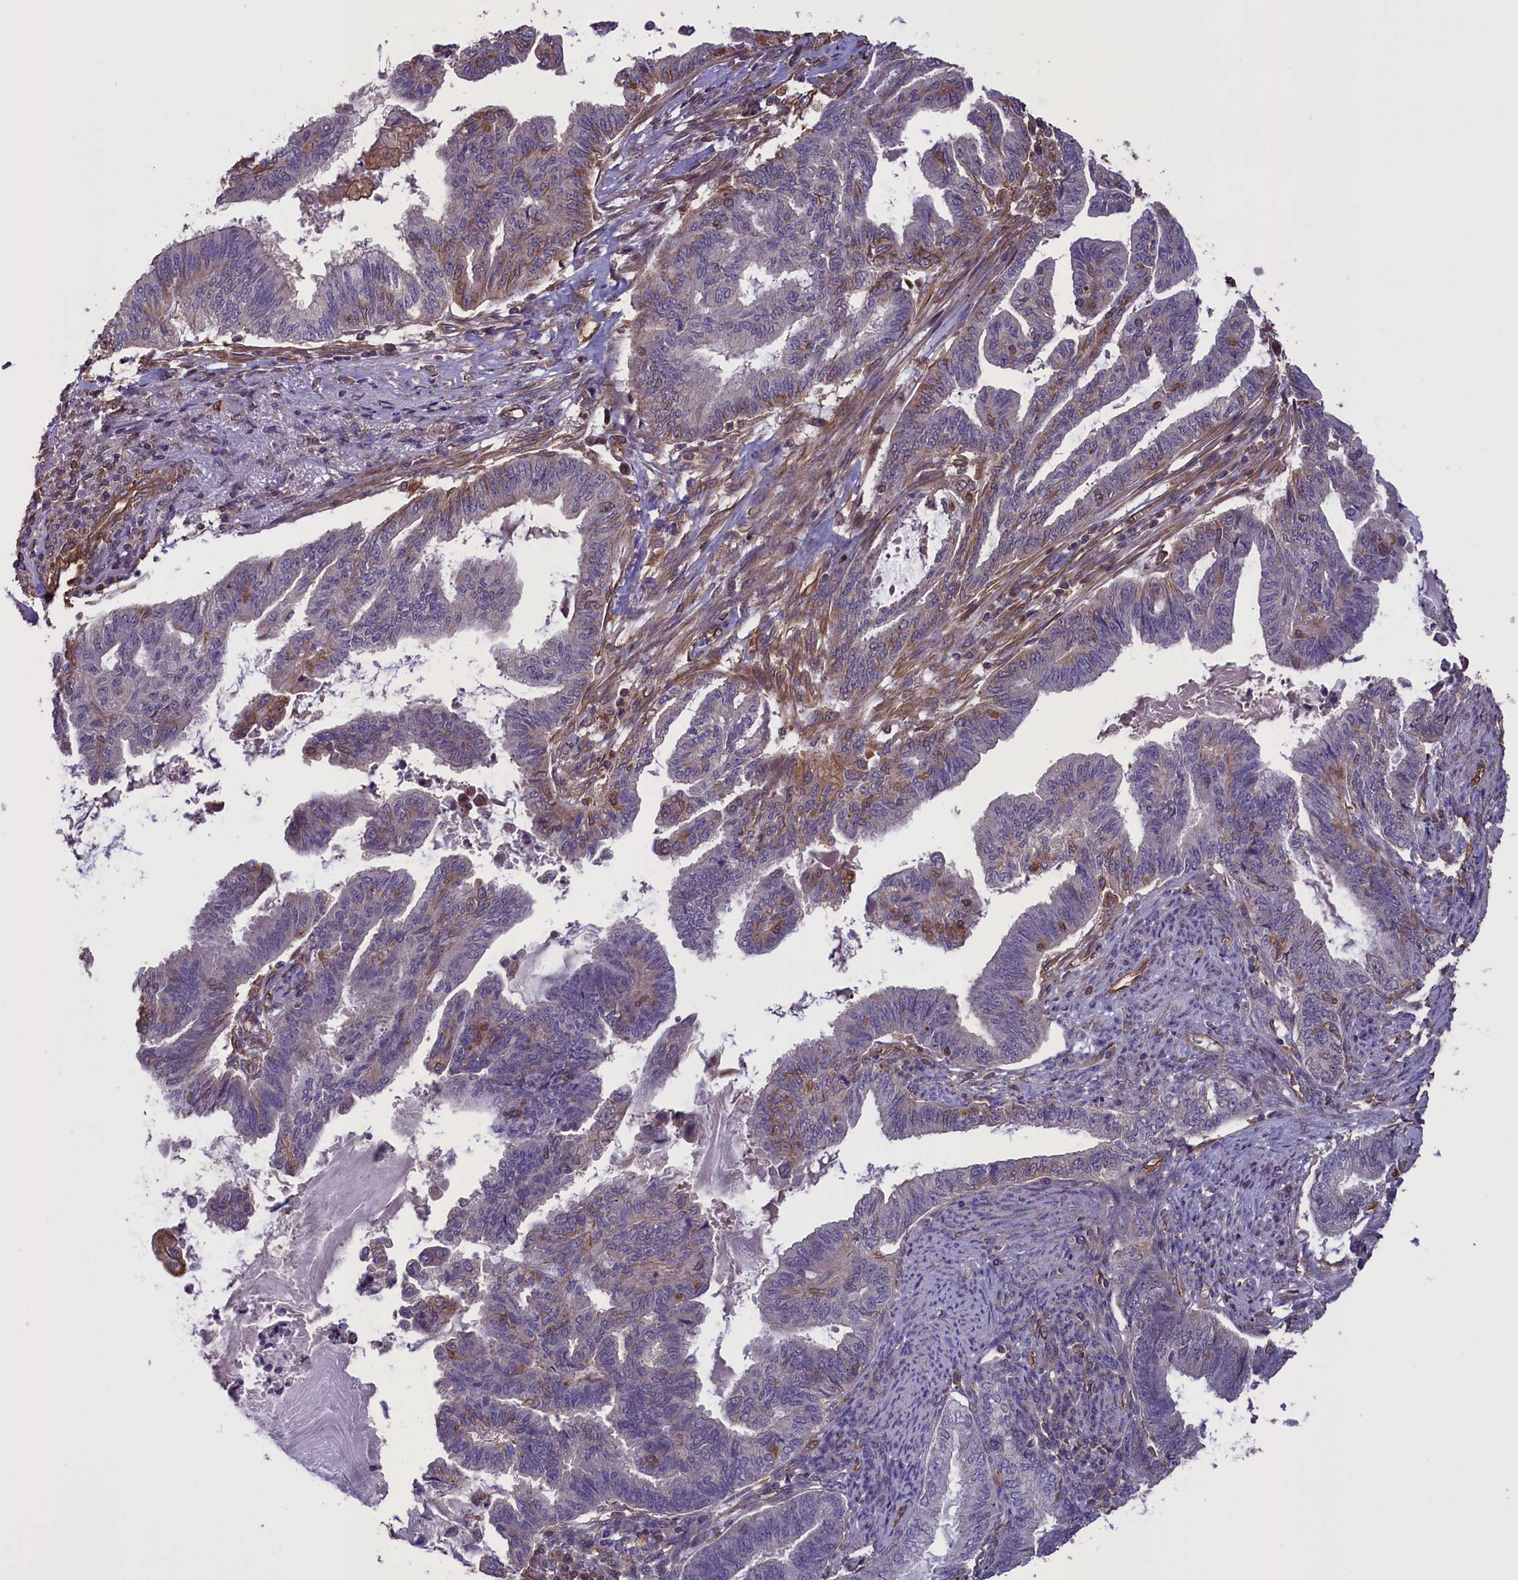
{"staining": {"intensity": "negative", "quantity": "none", "location": "none"}, "tissue": "endometrial cancer", "cell_type": "Tumor cells", "image_type": "cancer", "snomed": [{"axis": "morphology", "description": "Adenocarcinoma, NOS"}, {"axis": "topography", "description": "Endometrium"}], "caption": "Protein analysis of endometrial cancer exhibits no significant staining in tumor cells. (IHC, brightfield microscopy, high magnification).", "gene": "DAPK3", "patient": {"sex": "female", "age": 86}}